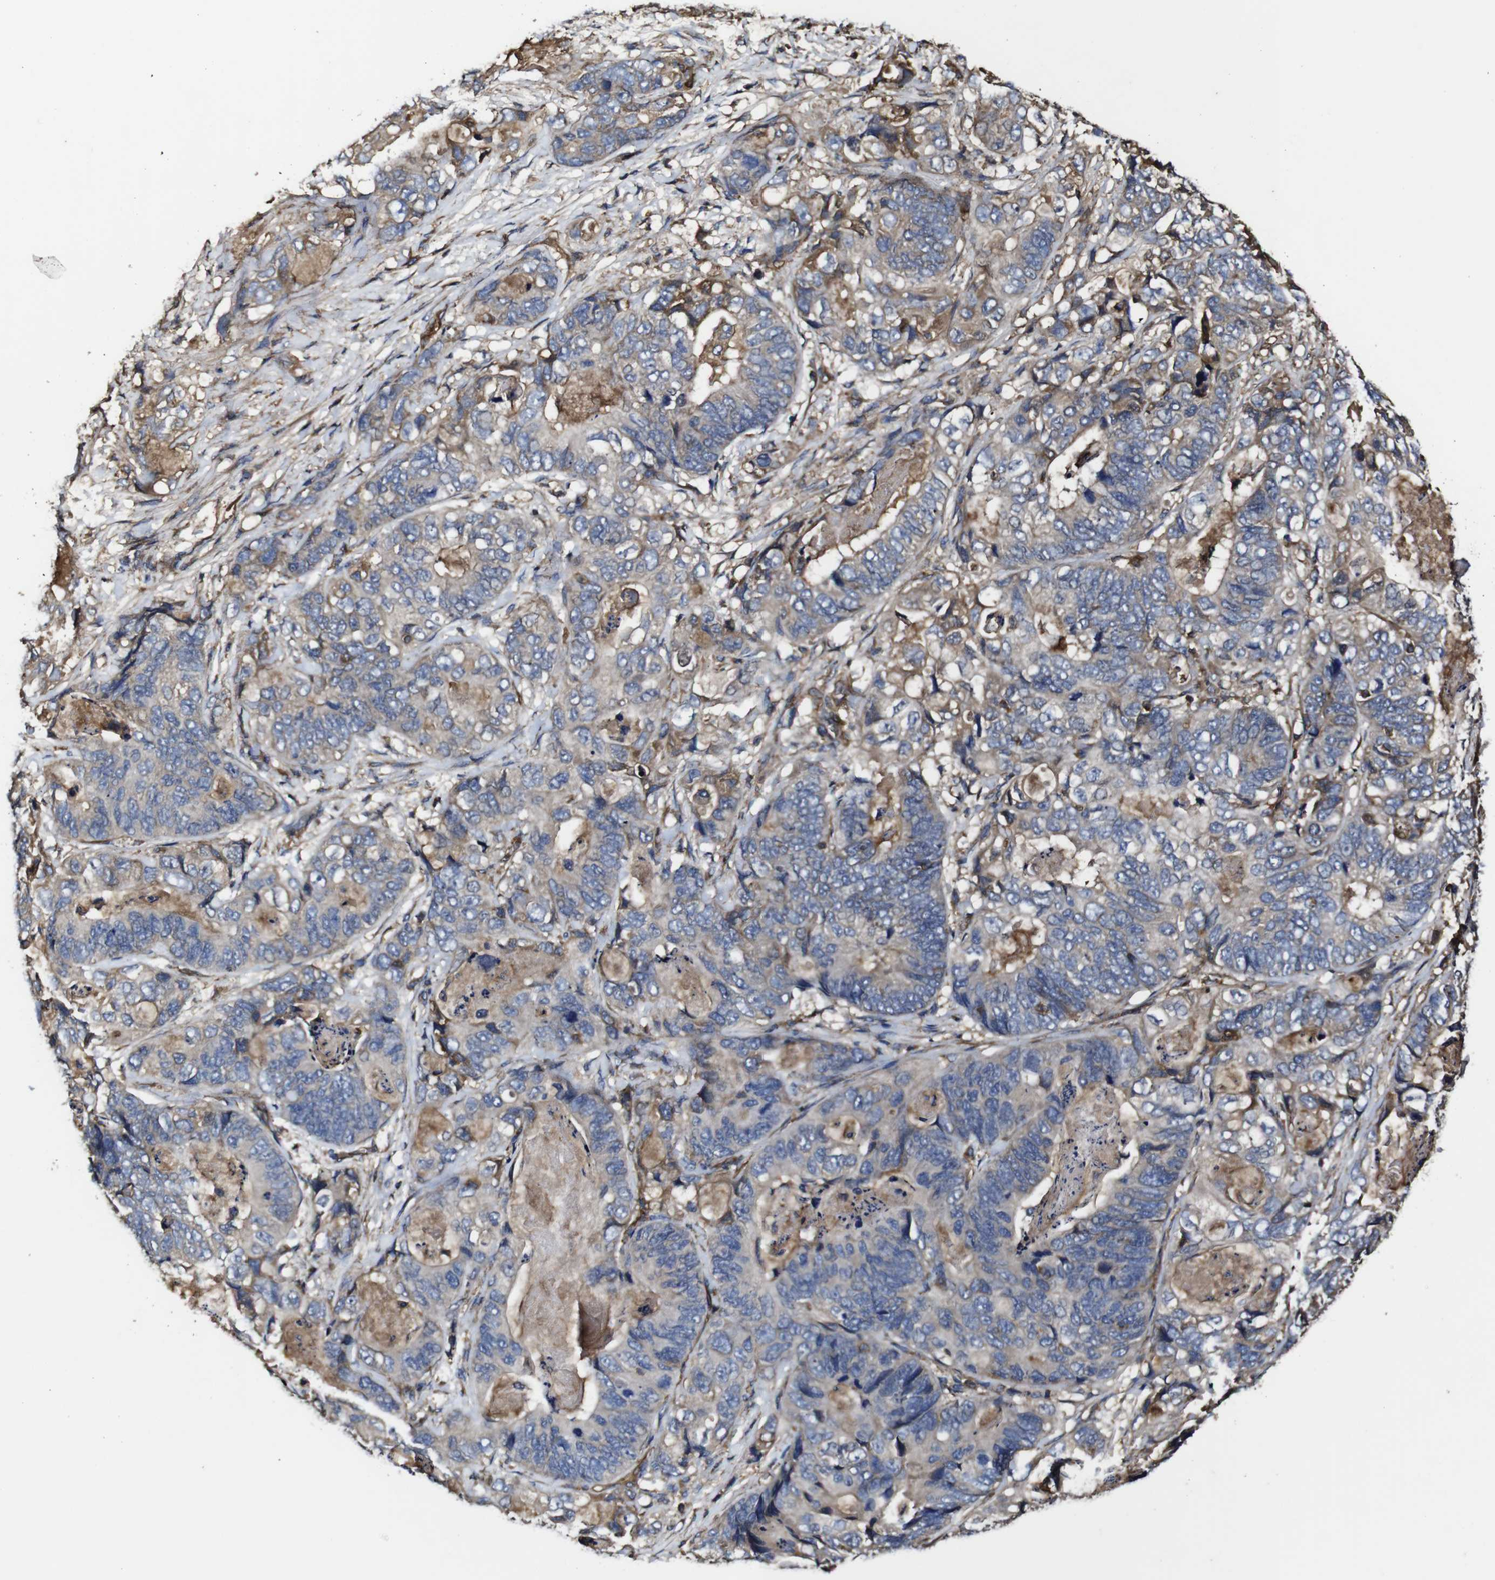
{"staining": {"intensity": "negative", "quantity": "none", "location": "none"}, "tissue": "stomach cancer", "cell_type": "Tumor cells", "image_type": "cancer", "snomed": [{"axis": "morphology", "description": "Adenocarcinoma, NOS"}, {"axis": "topography", "description": "Stomach"}], "caption": "Stomach cancer was stained to show a protein in brown. There is no significant expression in tumor cells.", "gene": "MSN", "patient": {"sex": "female", "age": 89}}